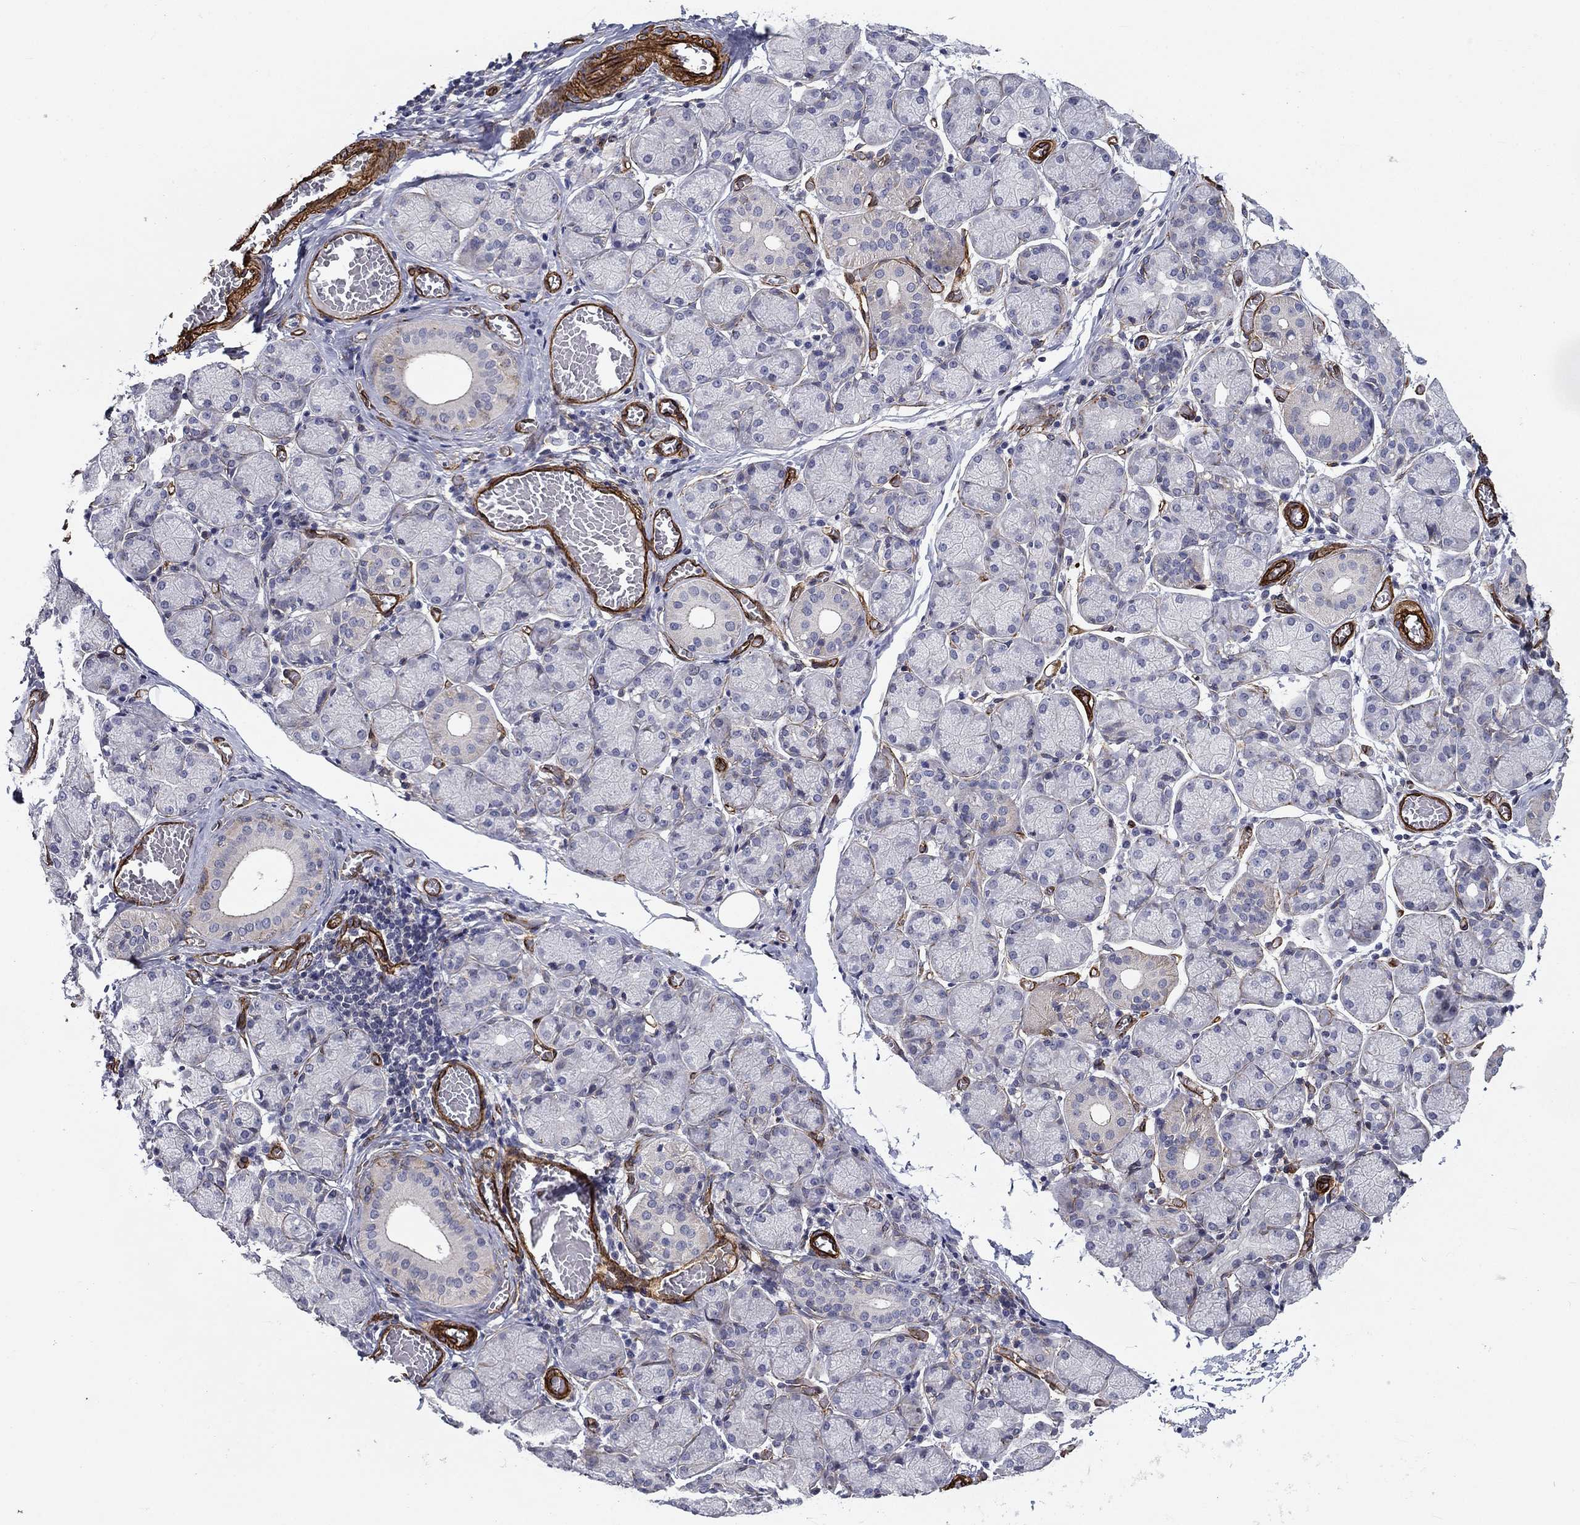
{"staining": {"intensity": "weak", "quantity": "<25%", "location": "cytoplasmic/membranous"}, "tissue": "salivary gland", "cell_type": "Glandular cells", "image_type": "normal", "snomed": [{"axis": "morphology", "description": "Normal tissue, NOS"}, {"axis": "topography", "description": "Salivary gland"}, {"axis": "topography", "description": "Peripheral nerve tissue"}], "caption": "Immunohistochemistry micrograph of normal salivary gland: salivary gland stained with DAB (3,3'-diaminobenzidine) demonstrates no significant protein staining in glandular cells.", "gene": "SYNC", "patient": {"sex": "female", "age": 24}}